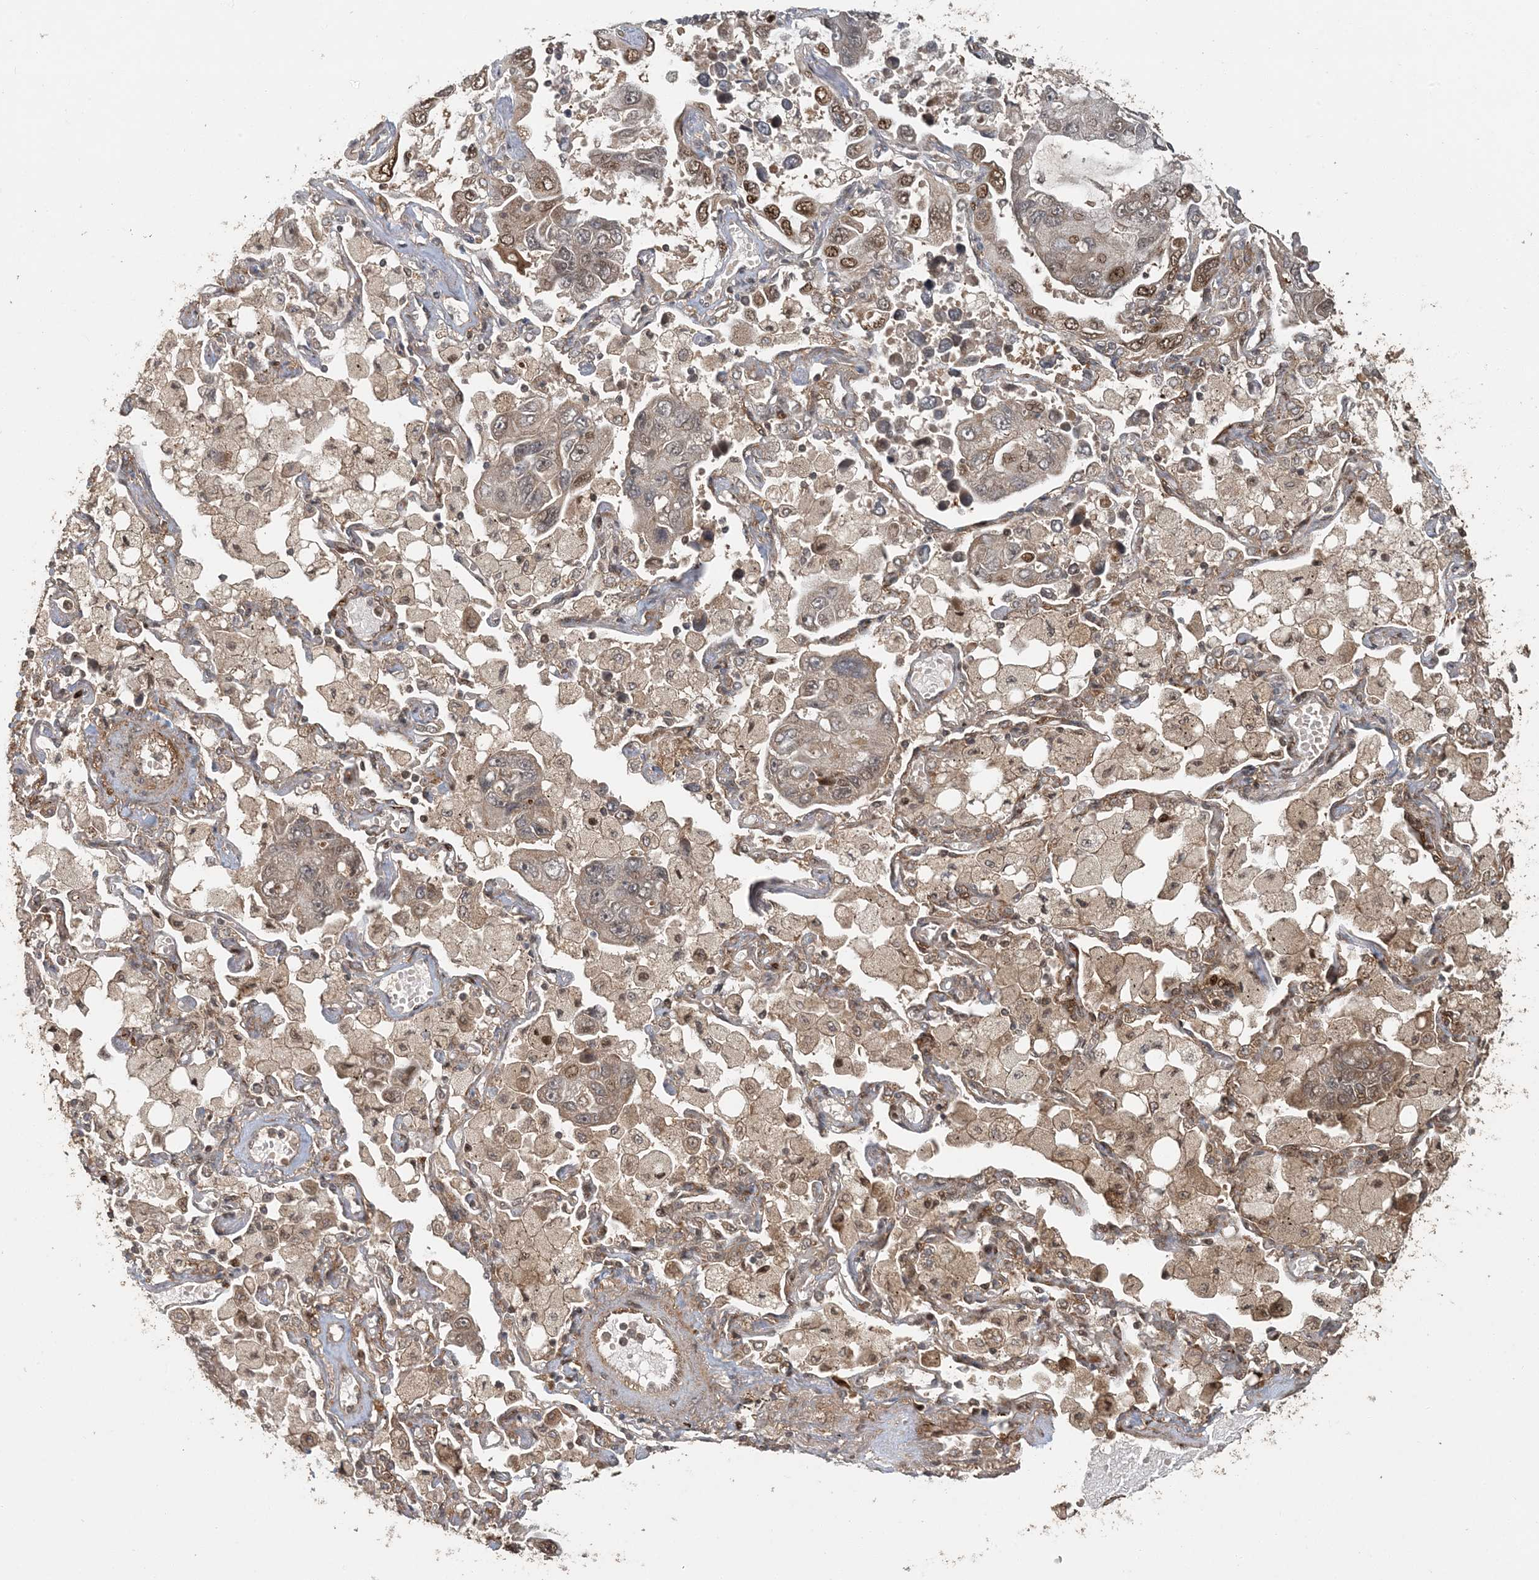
{"staining": {"intensity": "moderate", "quantity": "<25%", "location": "nuclear"}, "tissue": "lung cancer", "cell_type": "Tumor cells", "image_type": "cancer", "snomed": [{"axis": "morphology", "description": "Adenocarcinoma, NOS"}, {"axis": "topography", "description": "Lung"}], "caption": "IHC image of neoplastic tissue: human adenocarcinoma (lung) stained using immunohistochemistry reveals low levels of moderate protein expression localized specifically in the nuclear of tumor cells, appearing as a nuclear brown color.", "gene": "ATP13A2", "patient": {"sex": "male", "age": 64}}